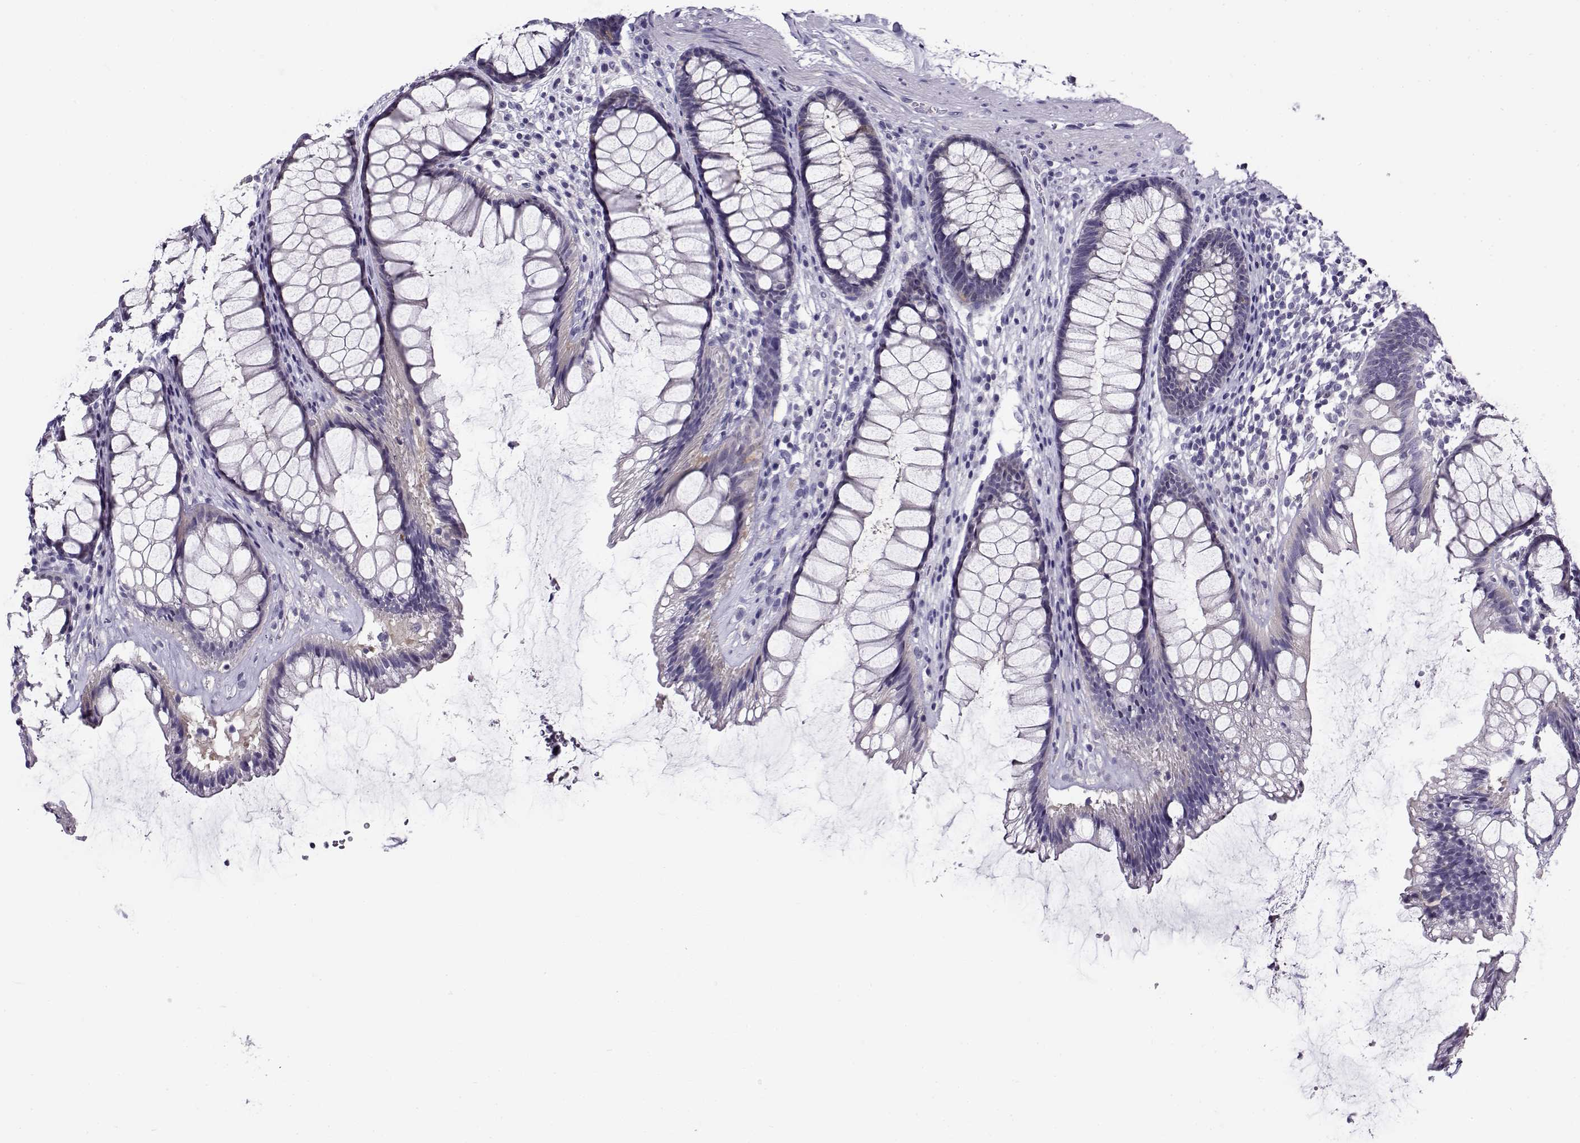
{"staining": {"intensity": "negative", "quantity": "none", "location": "none"}, "tissue": "rectum", "cell_type": "Glandular cells", "image_type": "normal", "snomed": [{"axis": "morphology", "description": "Normal tissue, NOS"}, {"axis": "topography", "description": "Rectum"}], "caption": "Immunohistochemistry (IHC) histopathology image of benign human rectum stained for a protein (brown), which displays no positivity in glandular cells.", "gene": "FEZF1", "patient": {"sex": "male", "age": 72}}